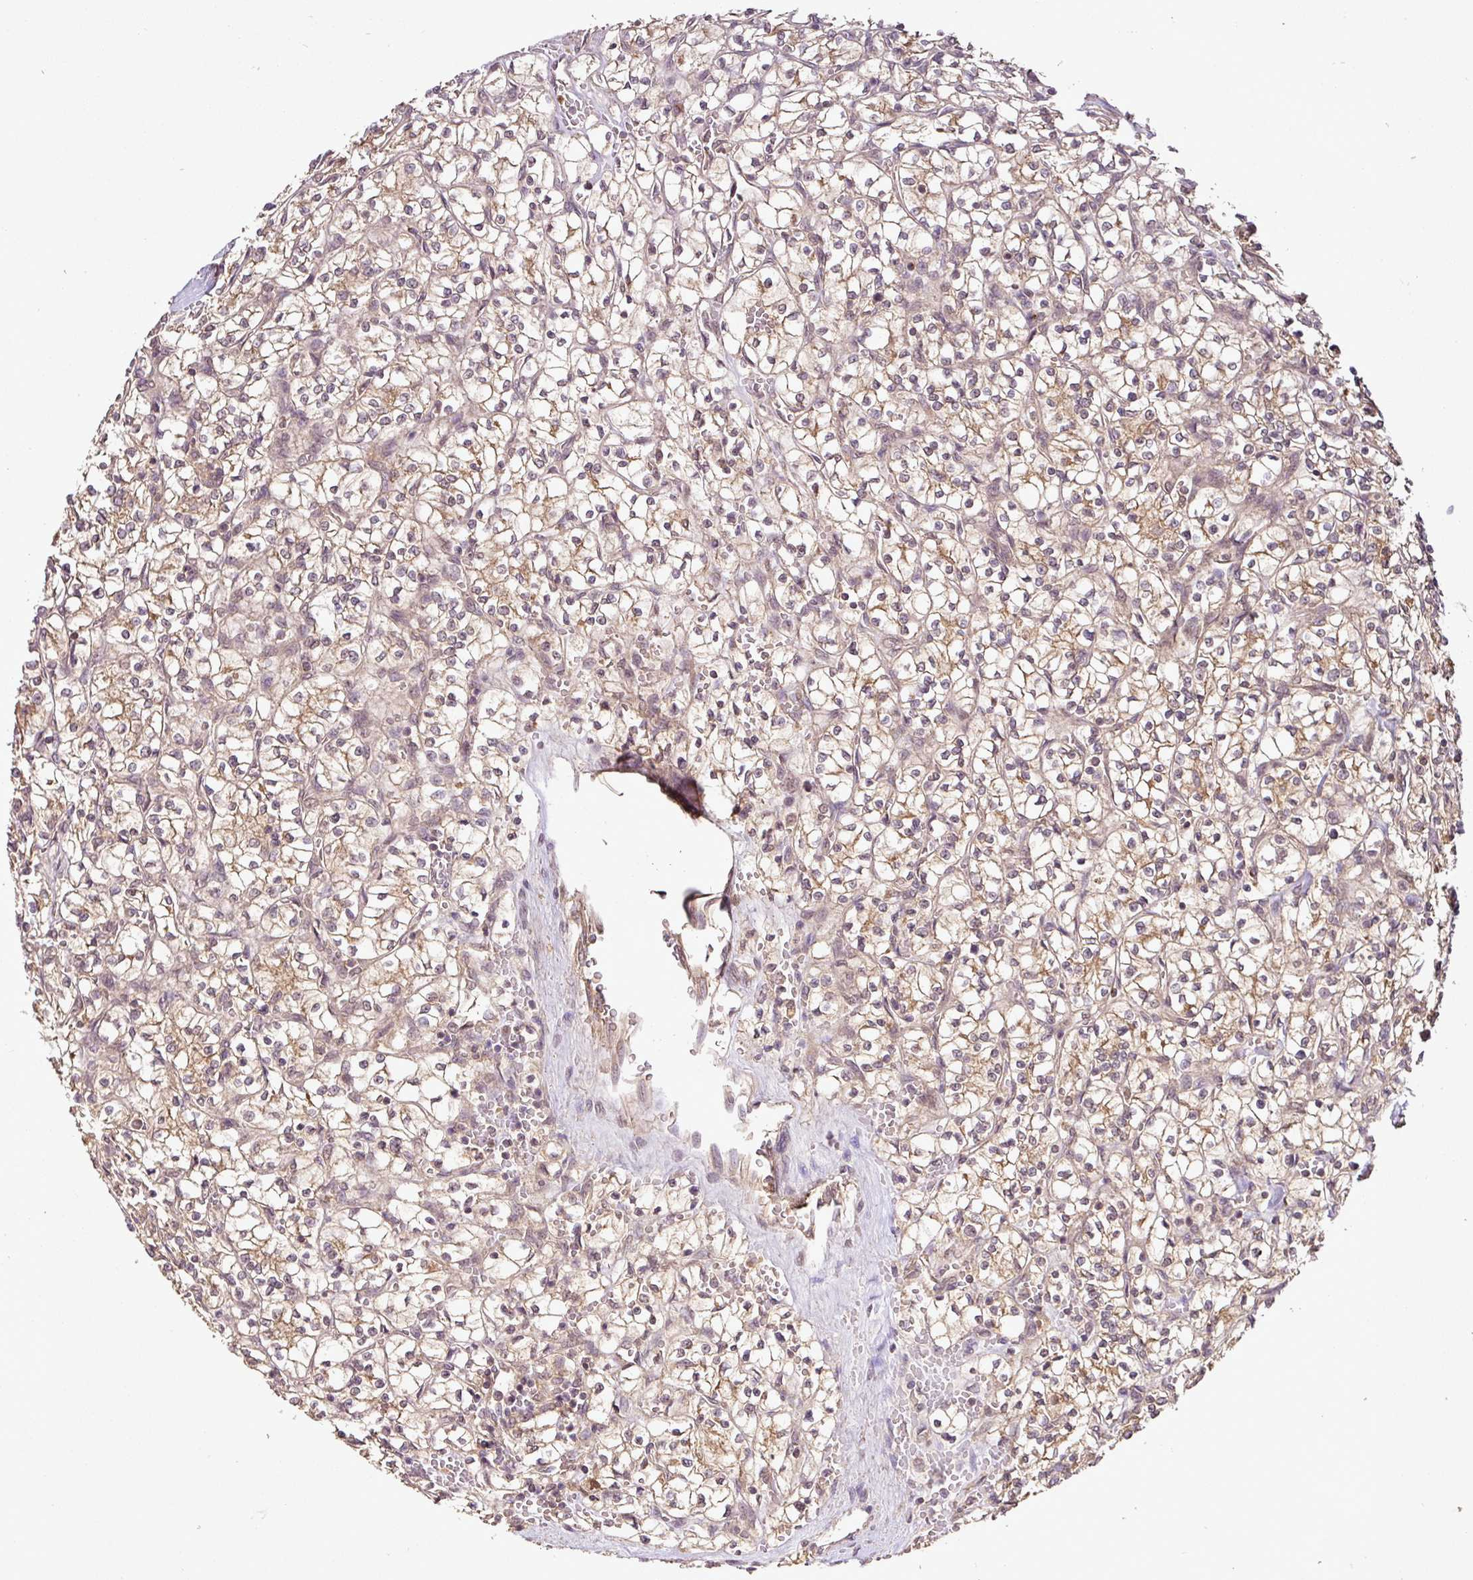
{"staining": {"intensity": "weak", "quantity": "<25%", "location": "cytoplasmic/membranous"}, "tissue": "renal cancer", "cell_type": "Tumor cells", "image_type": "cancer", "snomed": [{"axis": "morphology", "description": "Adenocarcinoma, NOS"}, {"axis": "topography", "description": "Kidney"}], "caption": "This is an IHC histopathology image of human renal adenocarcinoma. There is no staining in tumor cells.", "gene": "FAIM", "patient": {"sex": "female", "age": 64}}